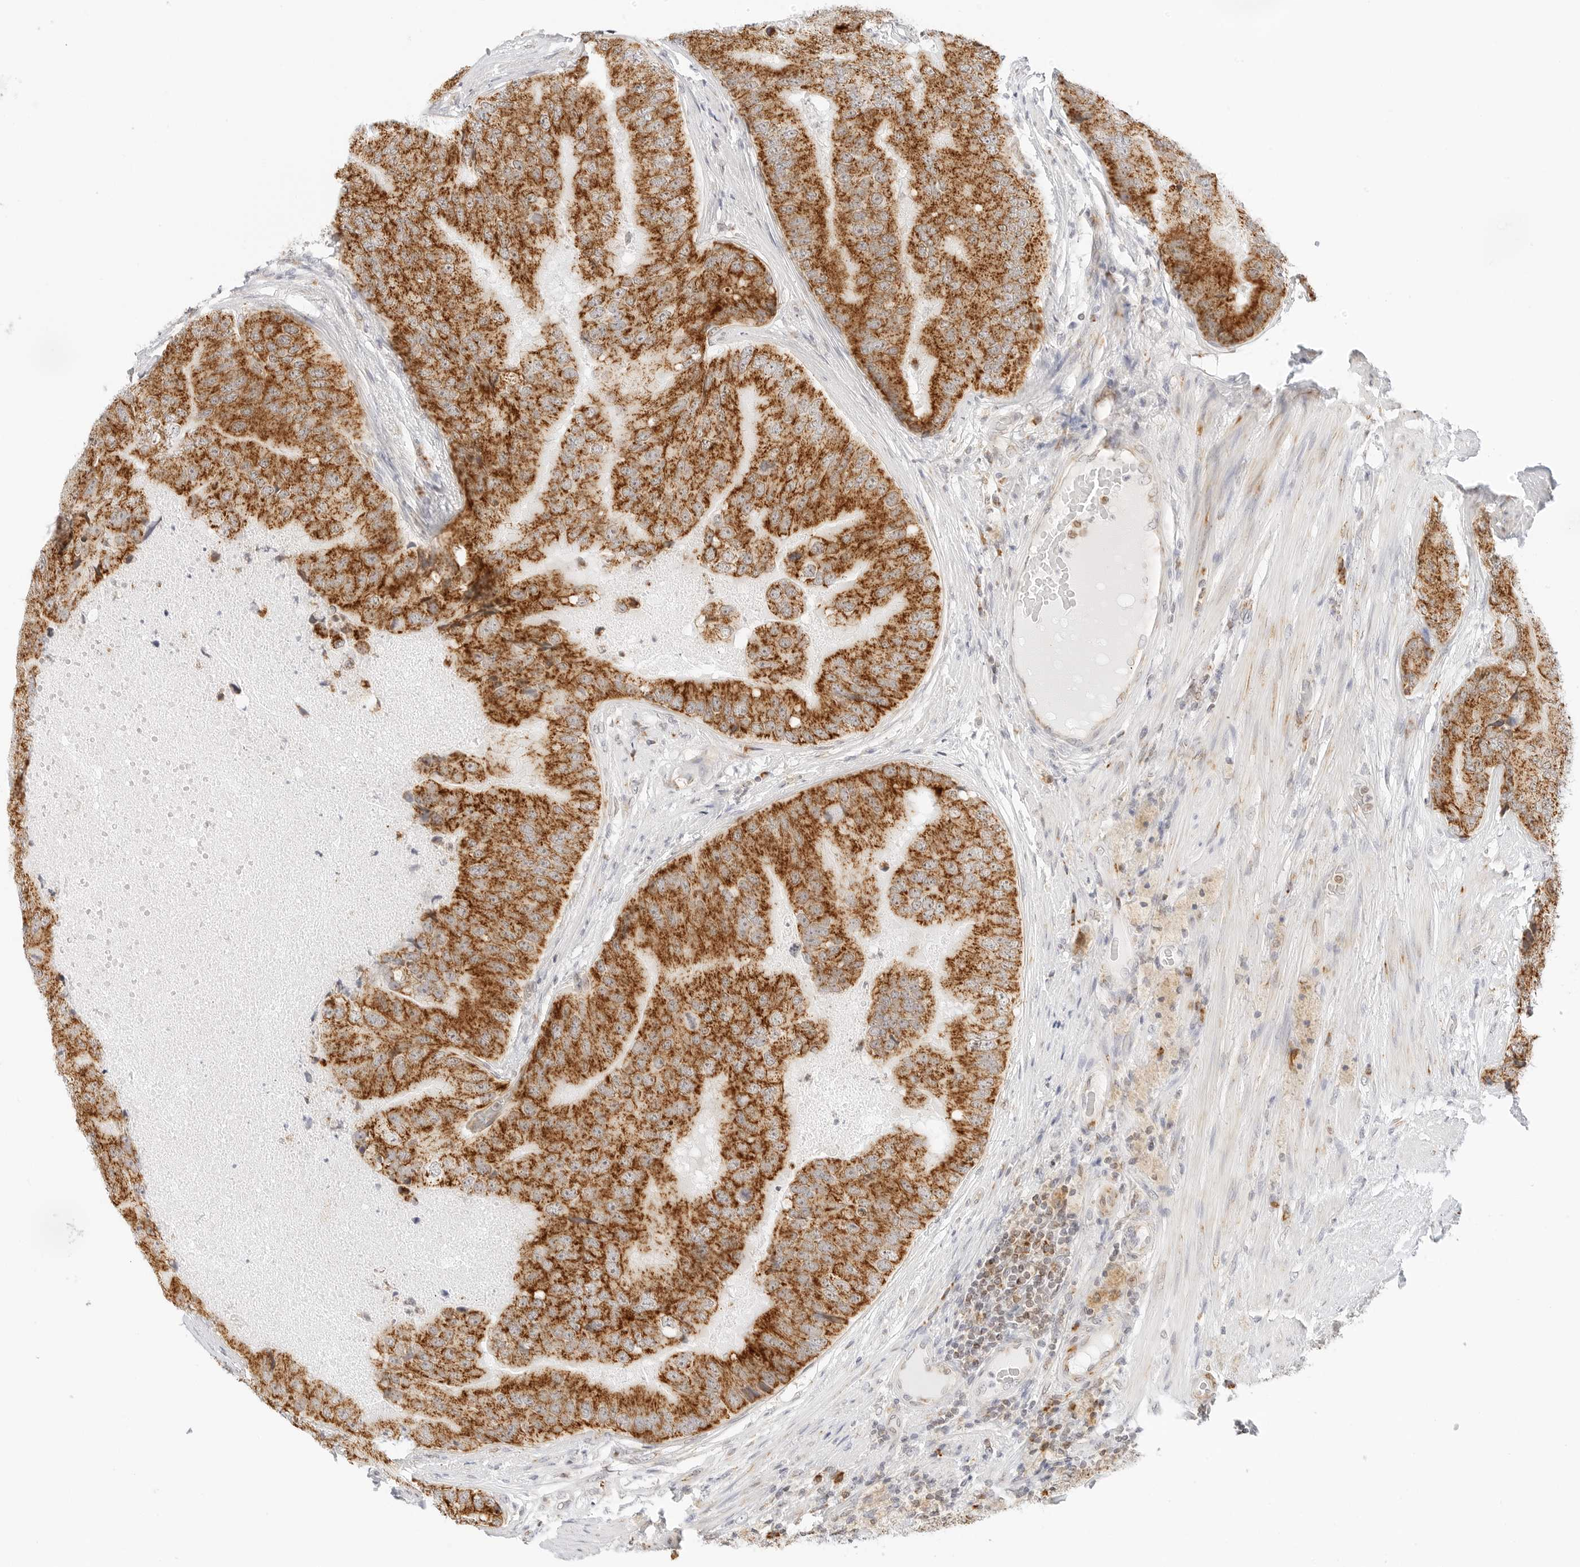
{"staining": {"intensity": "strong", "quantity": ">75%", "location": "cytoplasmic/membranous"}, "tissue": "prostate cancer", "cell_type": "Tumor cells", "image_type": "cancer", "snomed": [{"axis": "morphology", "description": "Adenocarcinoma, High grade"}, {"axis": "topography", "description": "Prostate"}], "caption": "Tumor cells reveal high levels of strong cytoplasmic/membranous positivity in approximately >75% of cells in human adenocarcinoma (high-grade) (prostate).", "gene": "FH", "patient": {"sex": "male", "age": 70}}